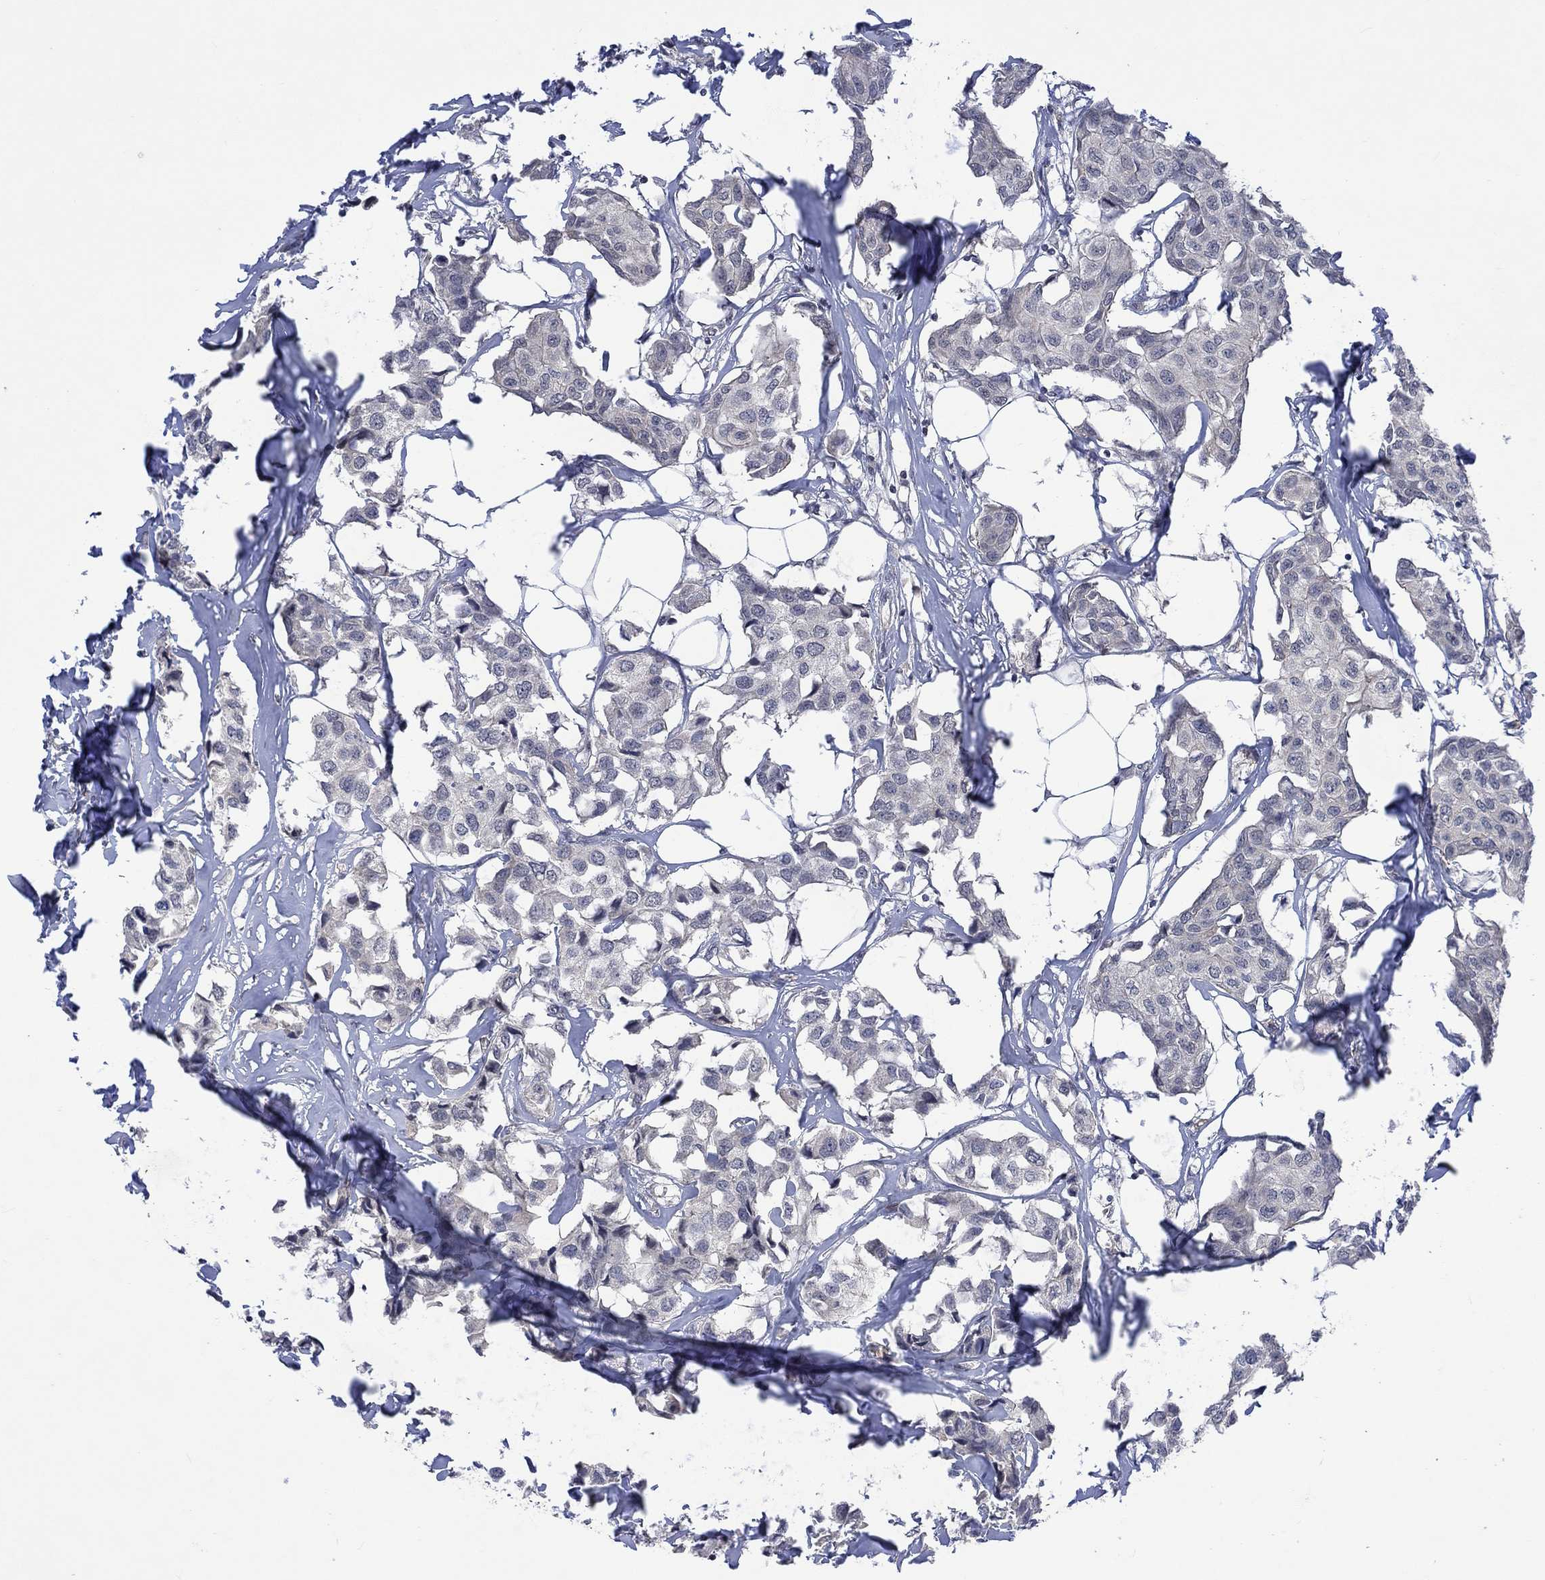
{"staining": {"intensity": "negative", "quantity": "none", "location": "none"}, "tissue": "breast cancer", "cell_type": "Tumor cells", "image_type": "cancer", "snomed": [{"axis": "morphology", "description": "Duct carcinoma"}, {"axis": "topography", "description": "Breast"}], "caption": "Protein analysis of breast intraductal carcinoma shows no significant expression in tumor cells.", "gene": "GRIN2D", "patient": {"sex": "female", "age": 80}}